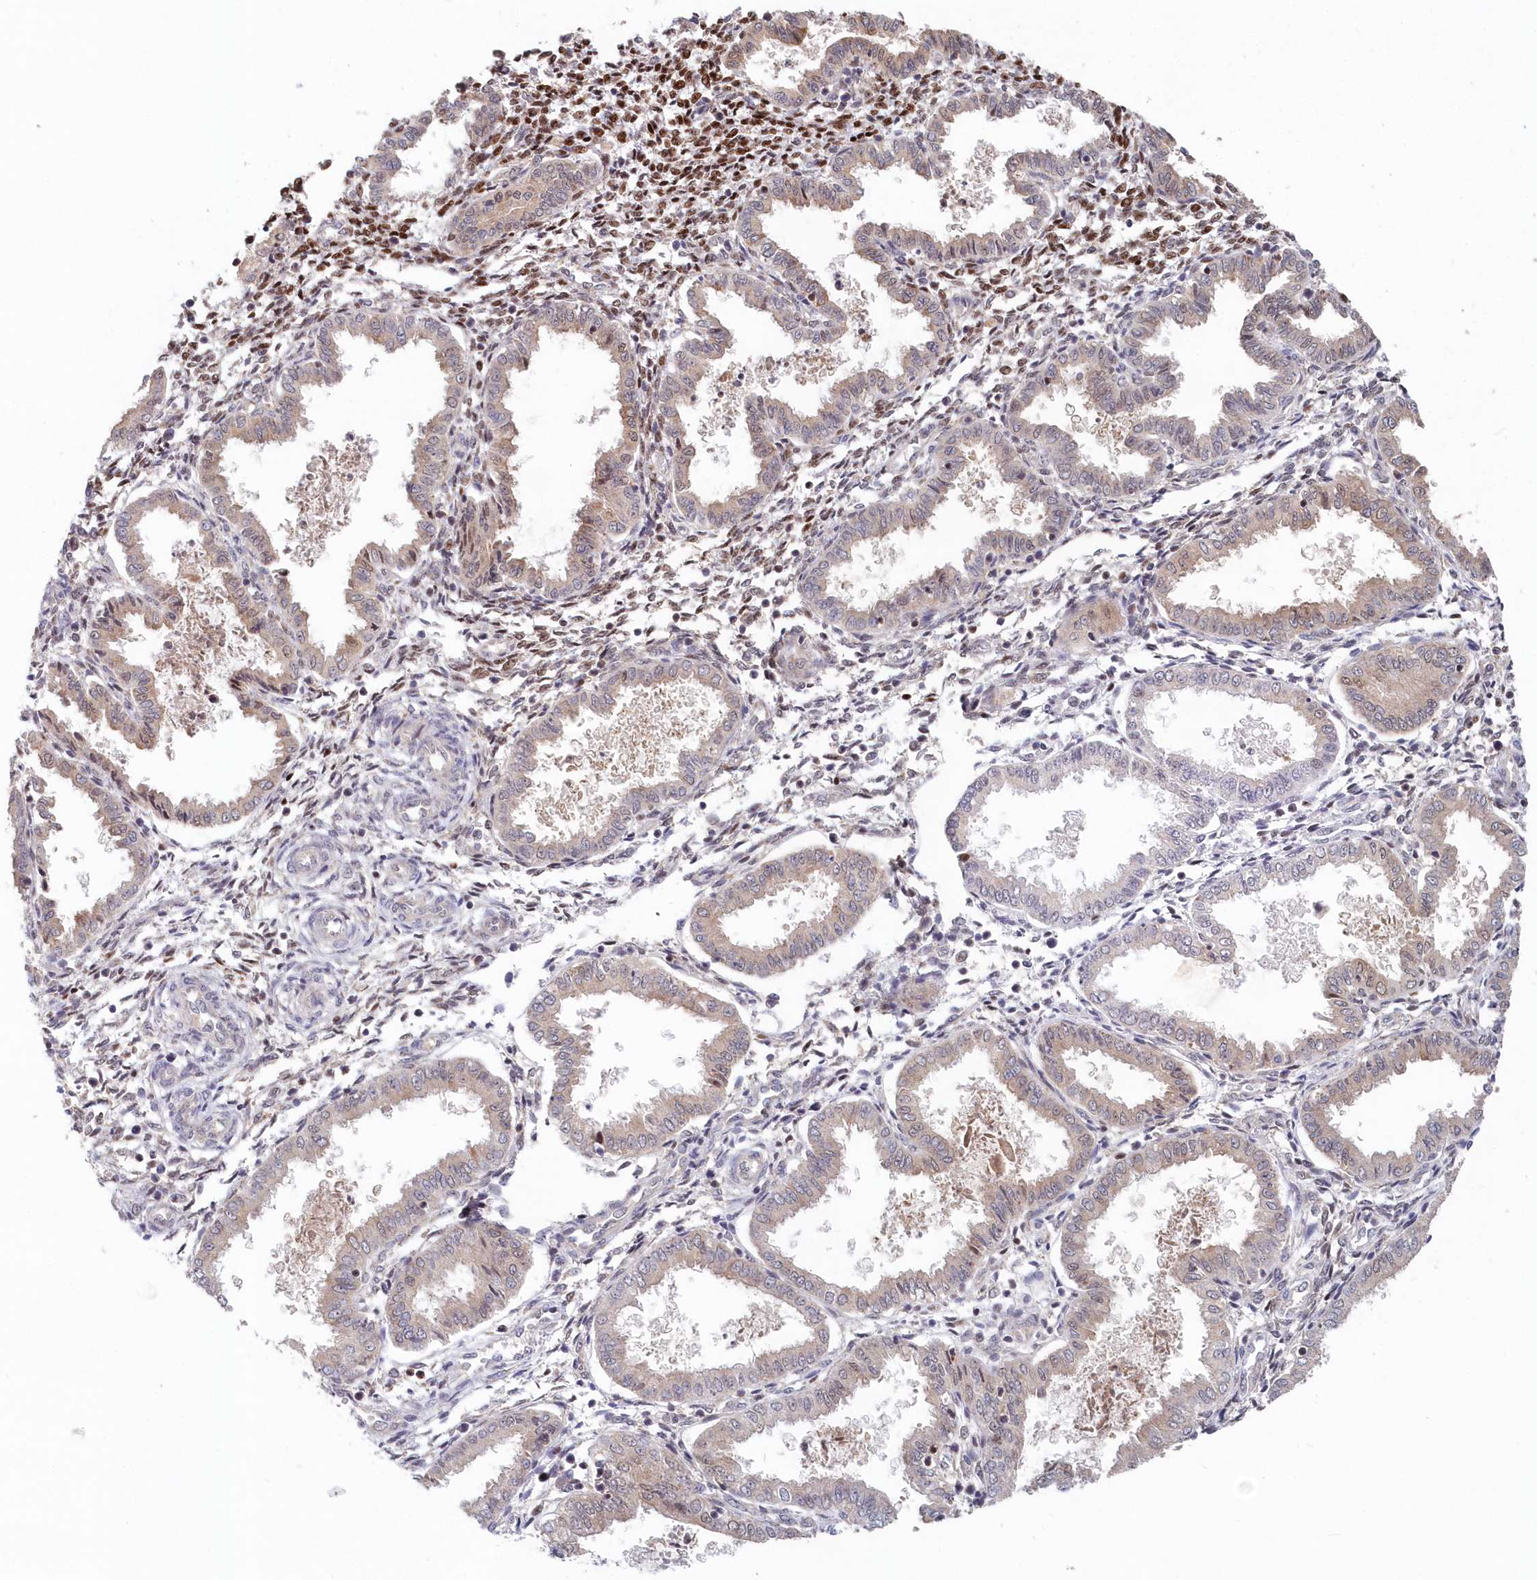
{"staining": {"intensity": "moderate", "quantity": "25%-75%", "location": "nuclear"}, "tissue": "endometrium", "cell_type": "Cells in endometrial stroma", "image_type": "normal", "snomed": [{"axis": "morphology", "description": "Normal tissue, NOS"}, {"axis": "topography", "description": "Endometrium"}], "caption": "A micrograph of human endometrium stained for a protein reveals moderate nuclear brown staining in cells in endometrial stroma. (Stains: DAB in brown, nuclei in blue, Microscopy: brightfield microscopy at high magnification).", "gene": "ABHD14B", "patient": {"sex": "female", "age": 33}}